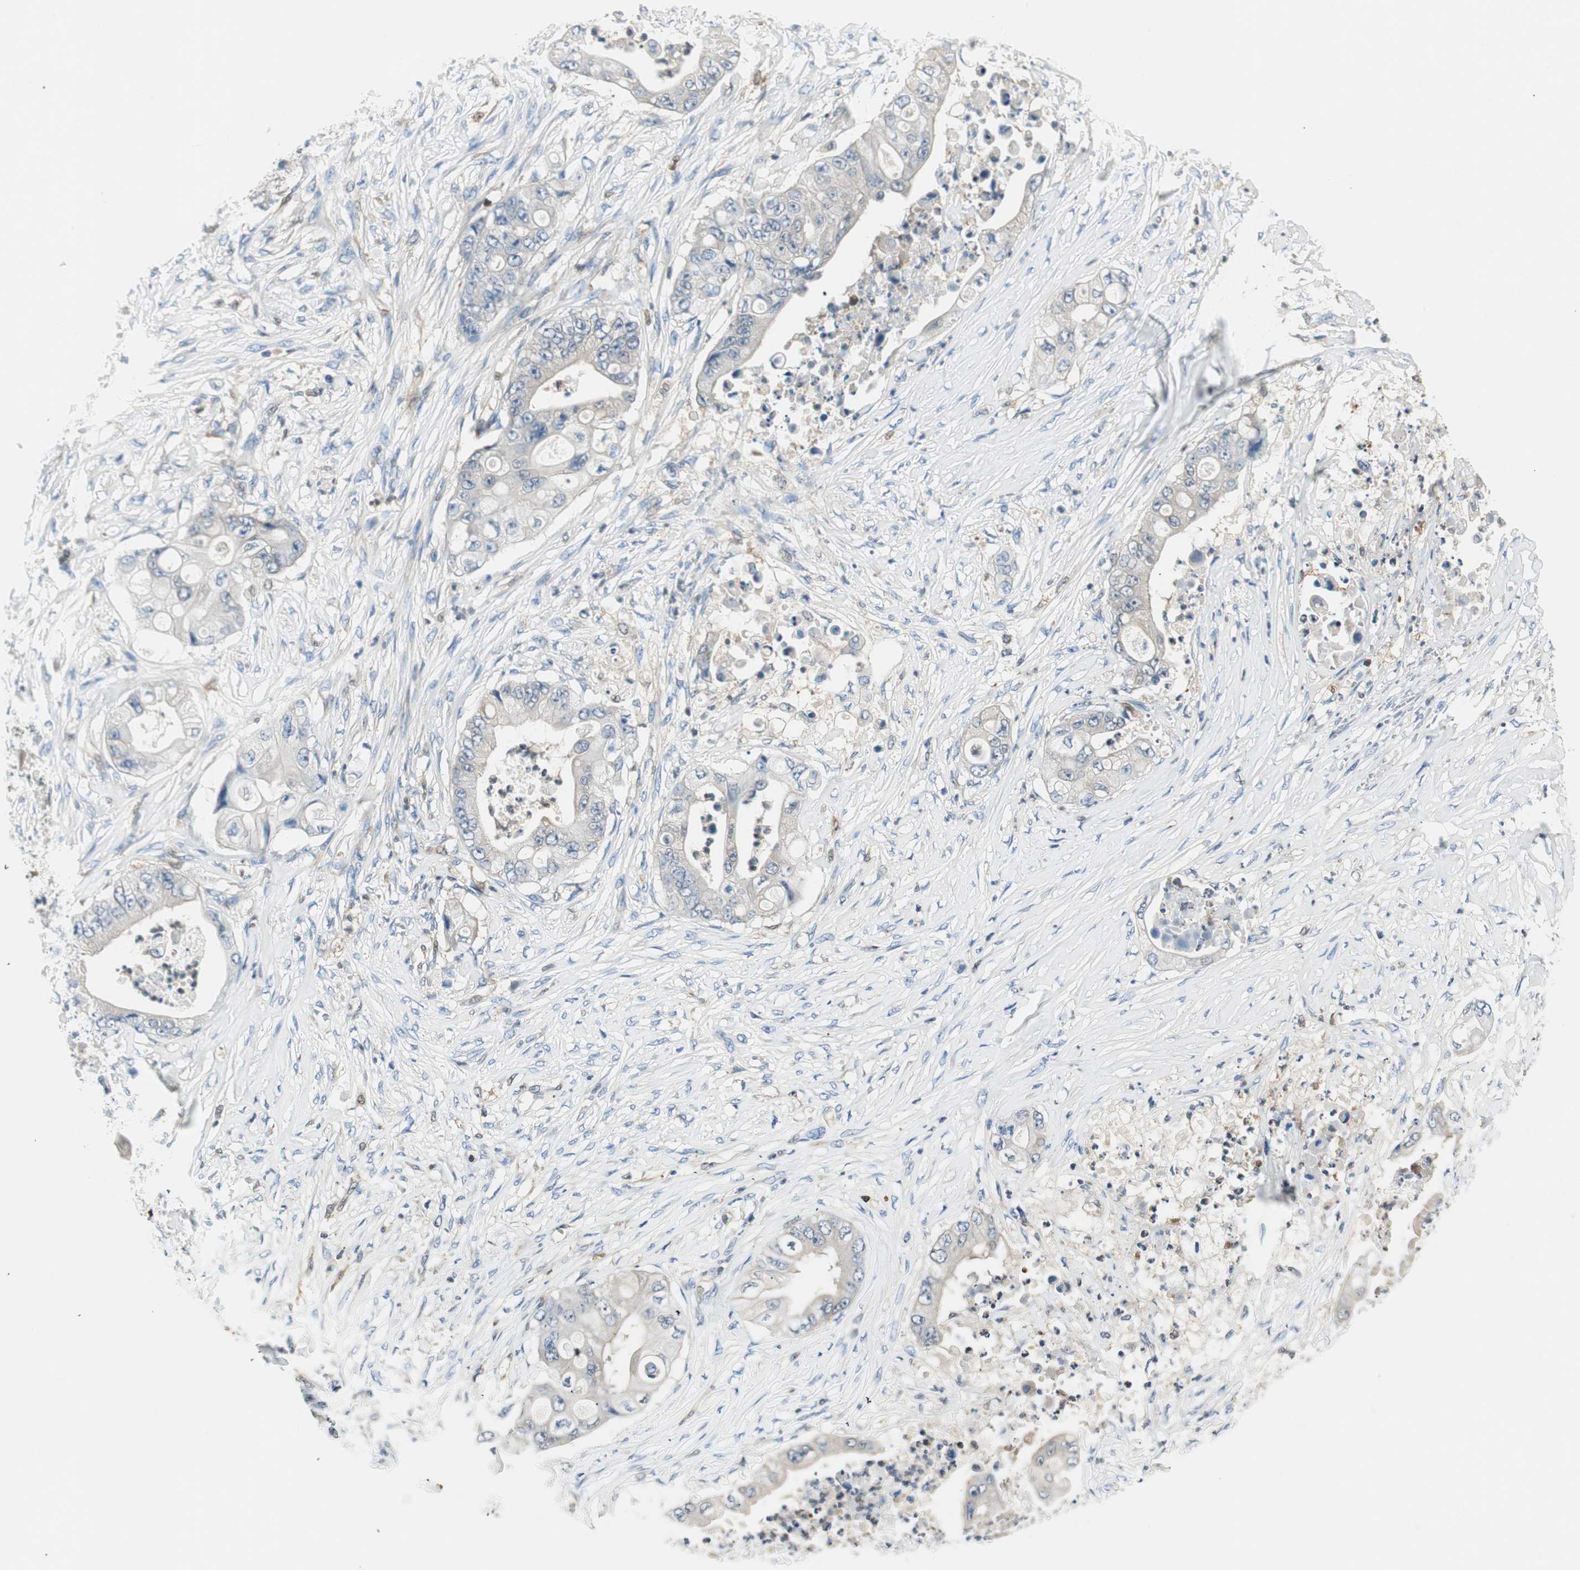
{"staining": {"intensity": "negative", "quantity": "none", "location": "none"}, "tissue": "stomach cancer", "cell_type": "Tumor cells", "image_type": "cancer", "snomed": [{"axis": "morphology", "description": "Adenocarcinoma, NOS"}, {"axis": "topography", "description": "Stomach"}], "caption": "This is an IHC photomicrograph of stomach cancer (adenocarcinoma). There is no positivity in tumor cells.", "gene": "COTL1", "patient": {"sex": "female", "age": 73}}